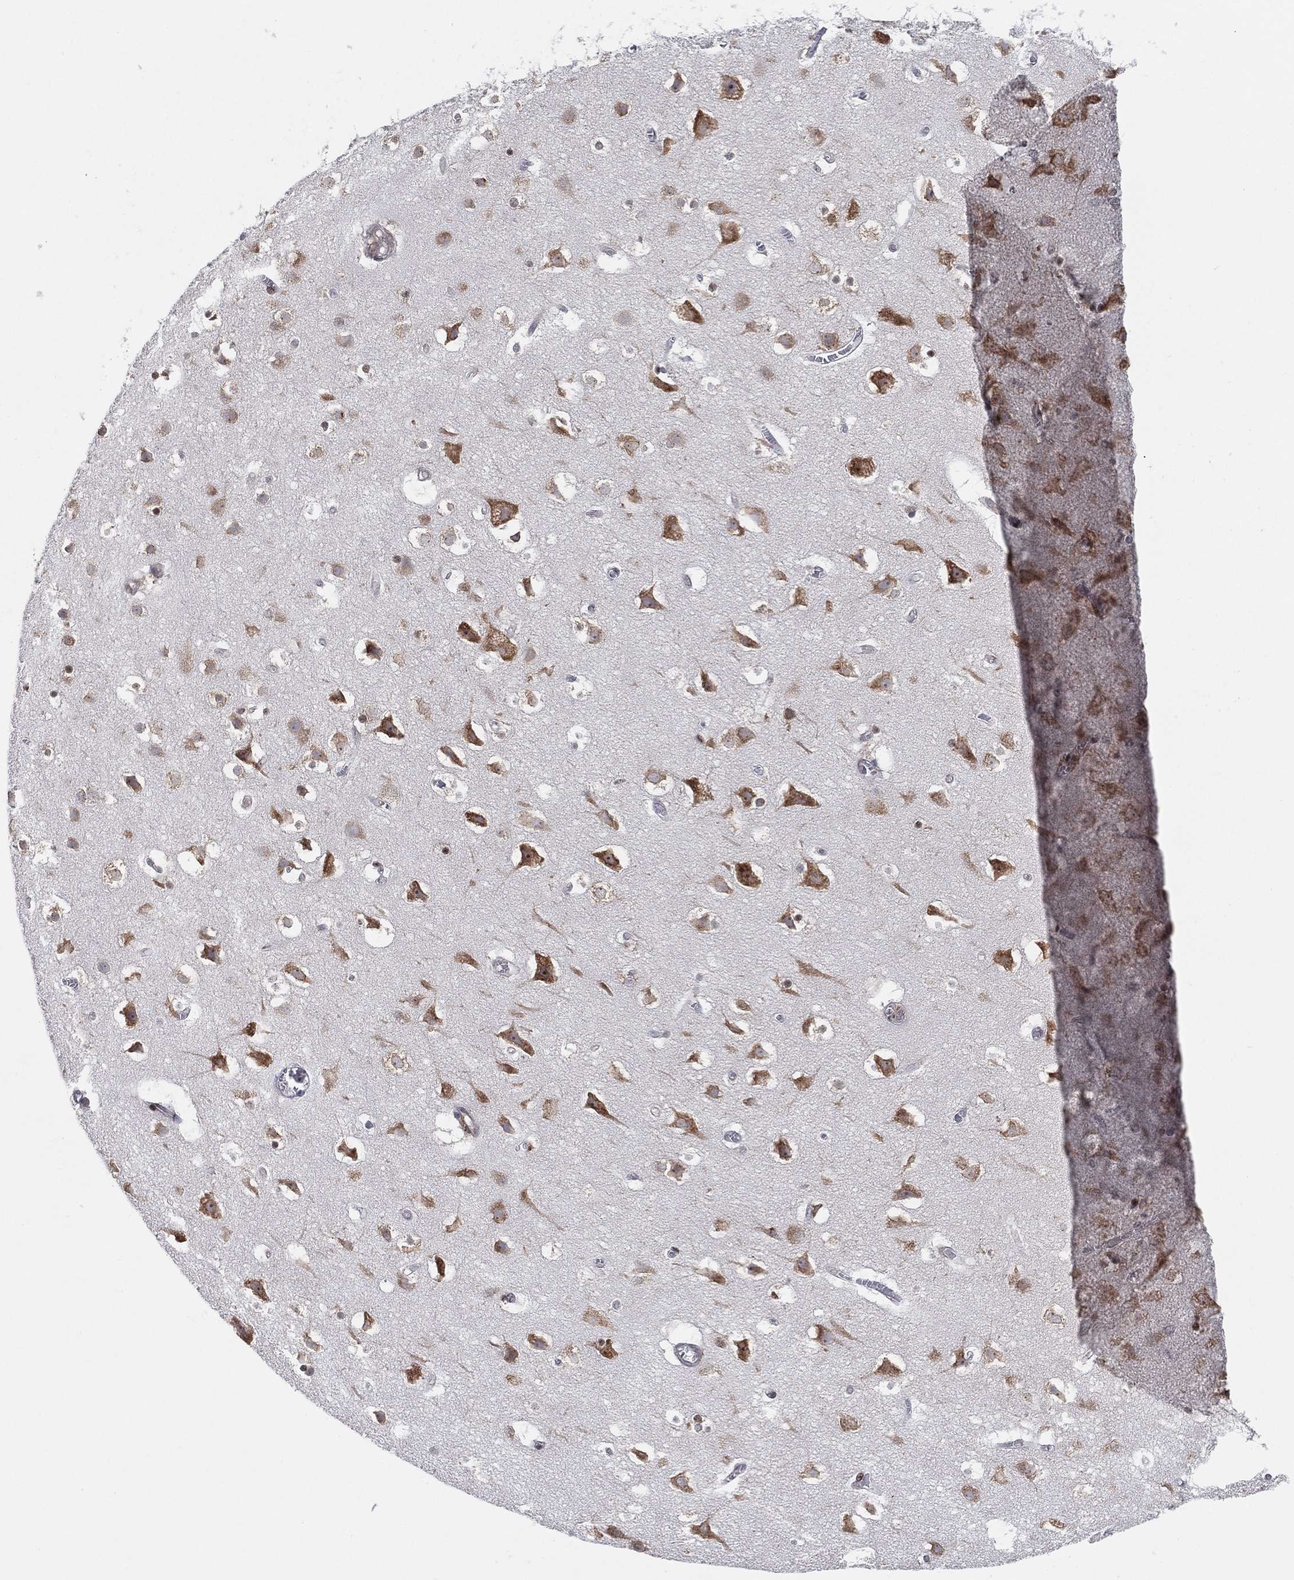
{"staining": {"intensity": "negative", "quantity": "none", "location": "none"}, "tissue": "cerebral cortex", "cell_type": "Endothelial cells", "image_type": "normal", "snomed": [{"axis": "morphology", "description": "Normal tissue, NOS"}, {"axis": "topography", "description": "Cerebral cortex"}], "caption": "Immunohistochemistry image of unremarkable cerebral cortex: human cerebral cortex stained with DAB (3,3'-diaminobenzidine) exhibits no significant protein positivity in endothelial cells. The staining was performed using DAB to visualize the protein expression in brown, while the nuclei were stained in blue with hematoxylin (Magnification: 20x).", "gene": "TMTC4", "patient": {"sex": "male", "age": 59}}